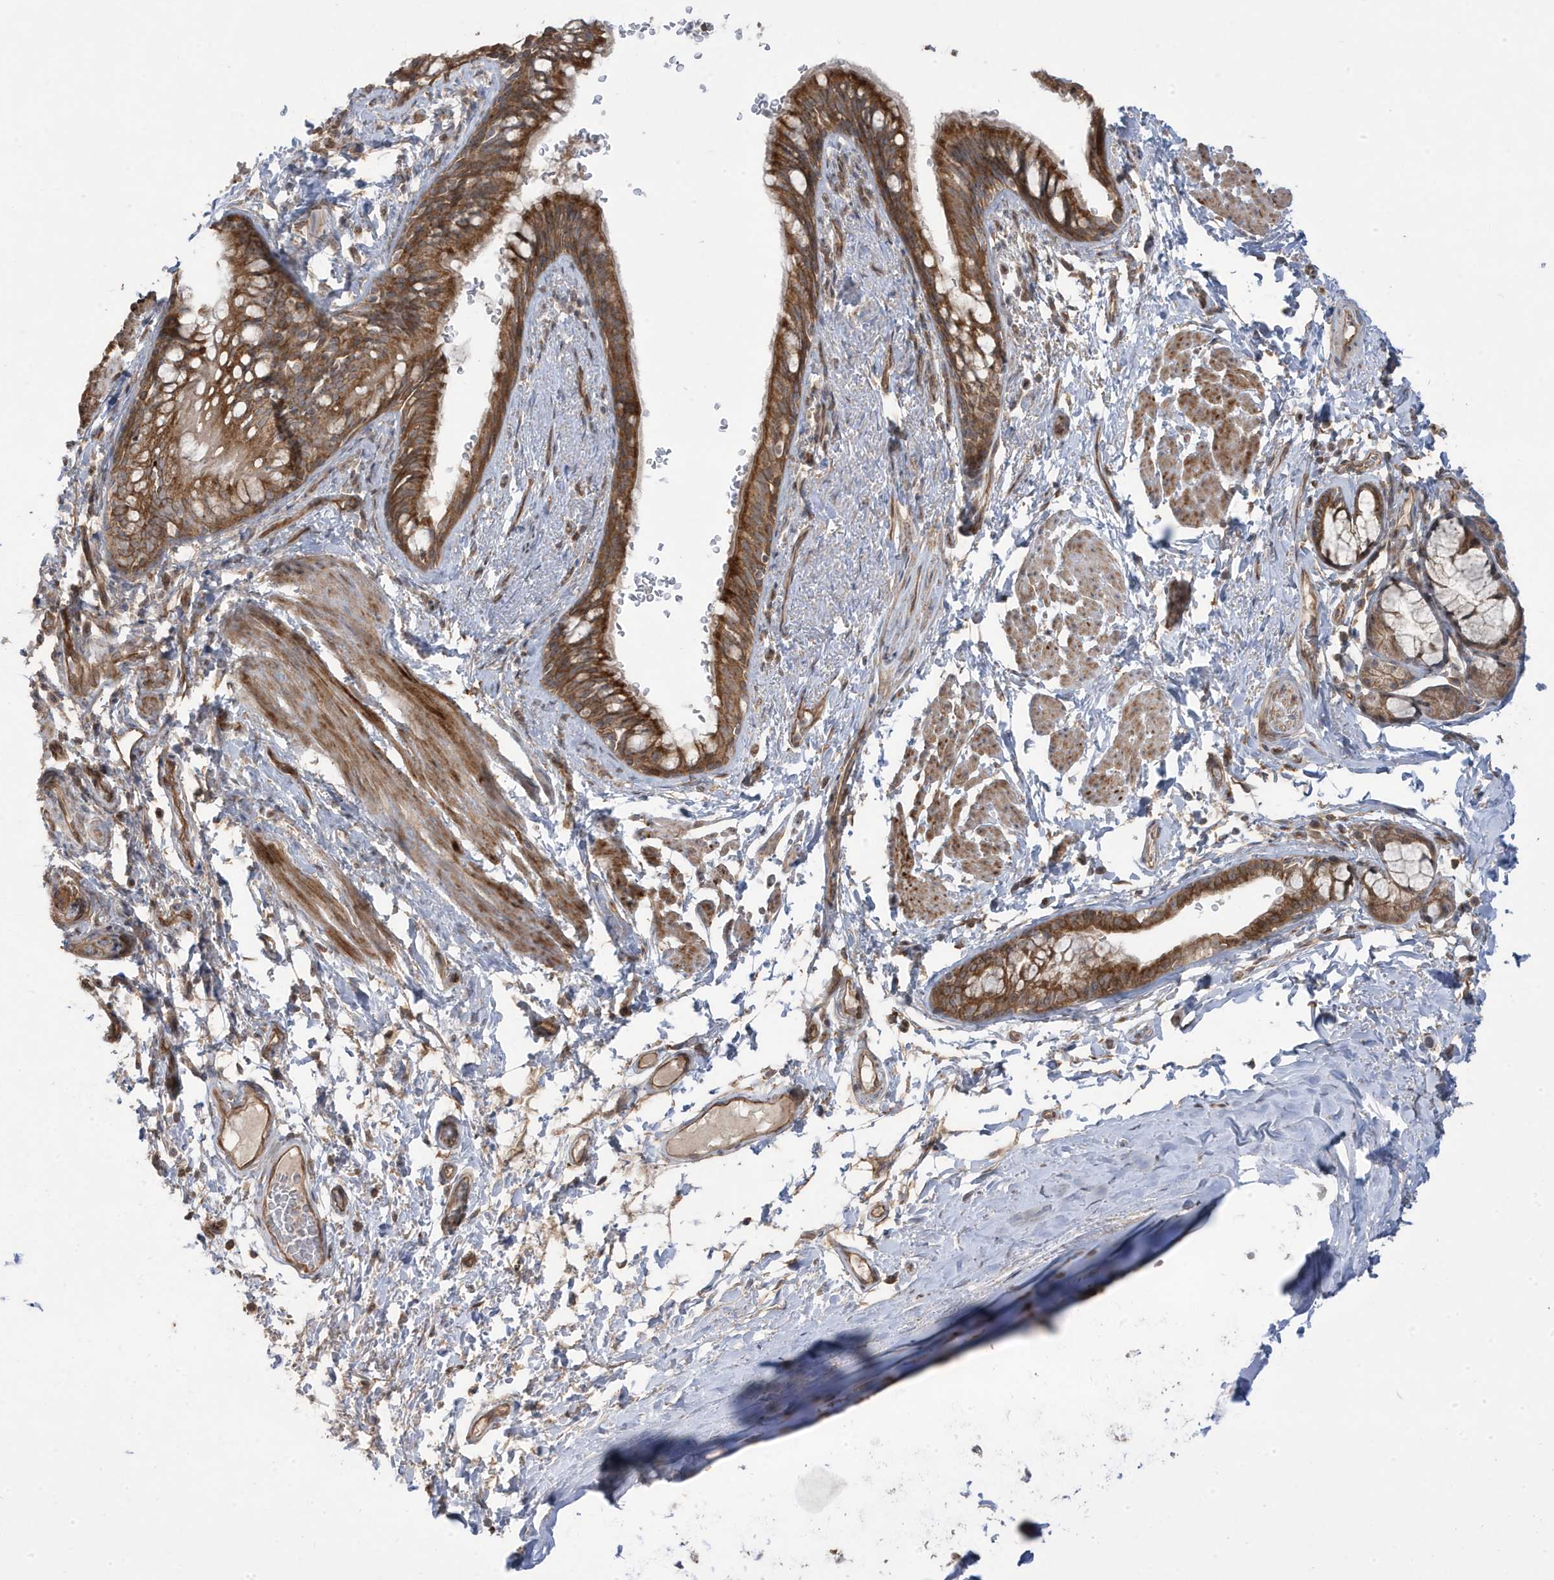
{"staining": {"intensity": "moderate", "quantity": ">75%", "location": "cytoplasmic/membranous"}, "tissue": "bronchus", "cell_type": "Respiratory epithelial cells", "image_type": "normal", "snomed": [{"axis": "morphology", "description": "Normal tissue, NOS"}, {"axis": "topography", "description": "Cartilage tissue"}, {"axis": "topography", "description": "Bronchus"}], "caption": "Immunohistochemical staining of unremarkable bronchus reveals medium levels of moderate cytoplasmic/membranous staining in about >75% of respiratory epithelial cells. The protein of interest is stained brown, and the nuclei are stained in blue (DAB IHC with brightfield microscopy, high magnification).", "gene": "DNAJC12", "patient": {"sex": "female", "age": 36}}